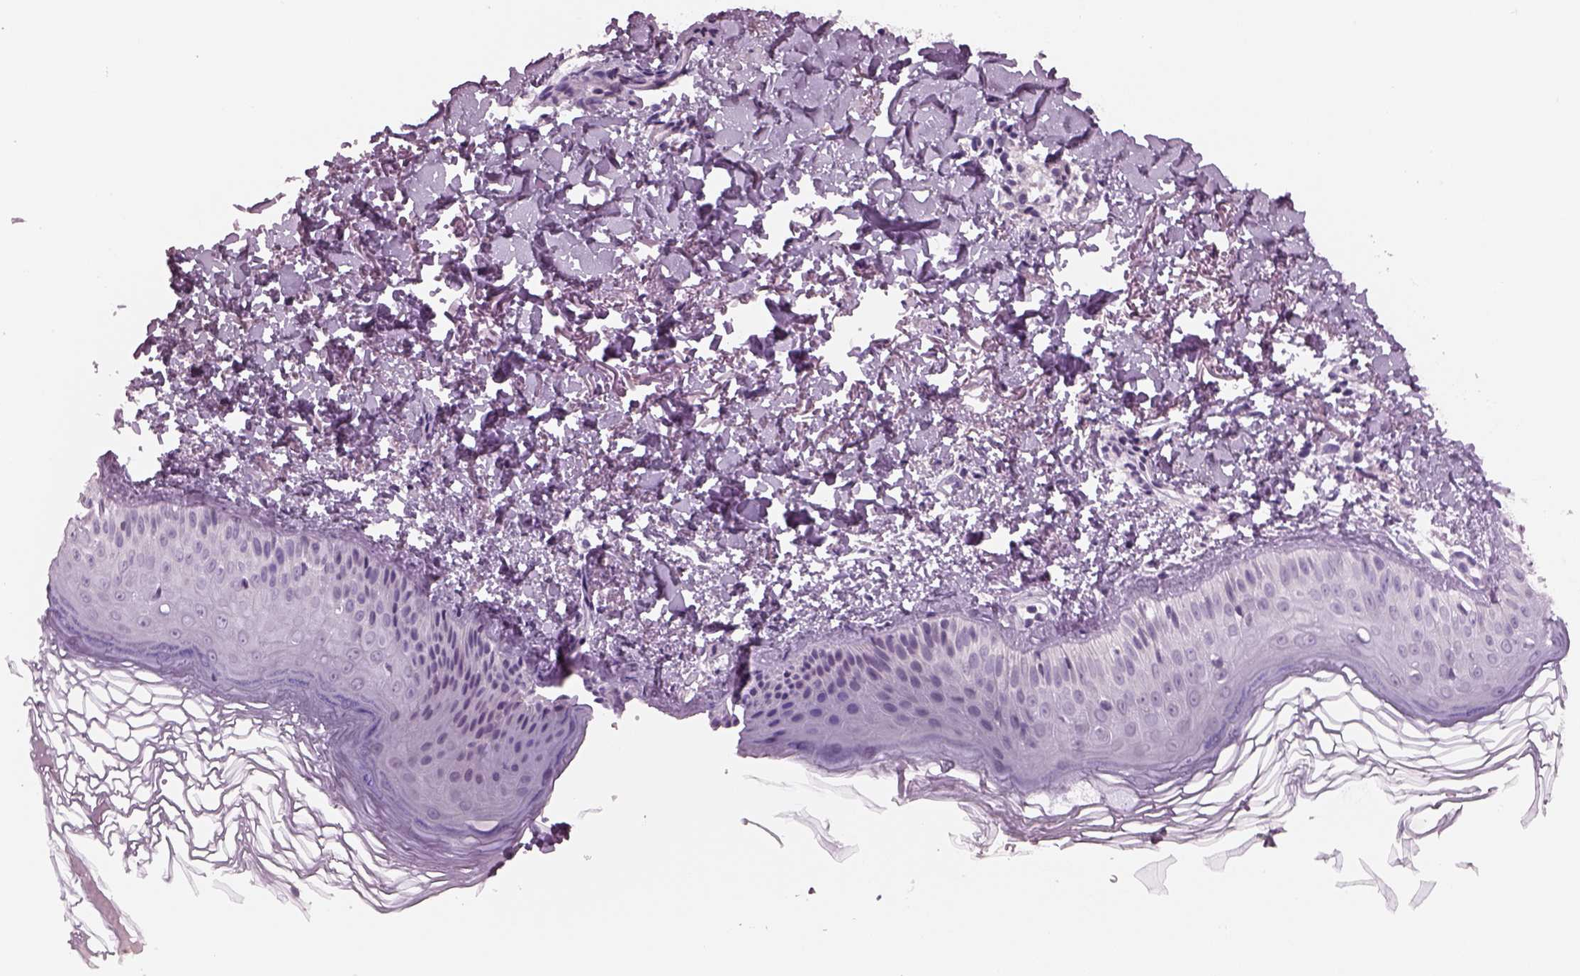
{"staining": {"intensity": "negative", "quantity": "none", "location": "none"}, "tissue": "skin cancer", "cell_type": "Tumor cells", "image_type": "cancer", "snomed": [{"axis": "morphology", "description": "Basal cell carcinoma"}, {"axis": "topography", "description": "Skin"}], "caption": "Immunohistochemistry (IHC) image of human skin cancer (basal cell carcinoma) stained for a protein (brown), which displays no expression in tumor cells.", "gene": "CYLC1", "patient": {"sex": "male", "age": 78}}